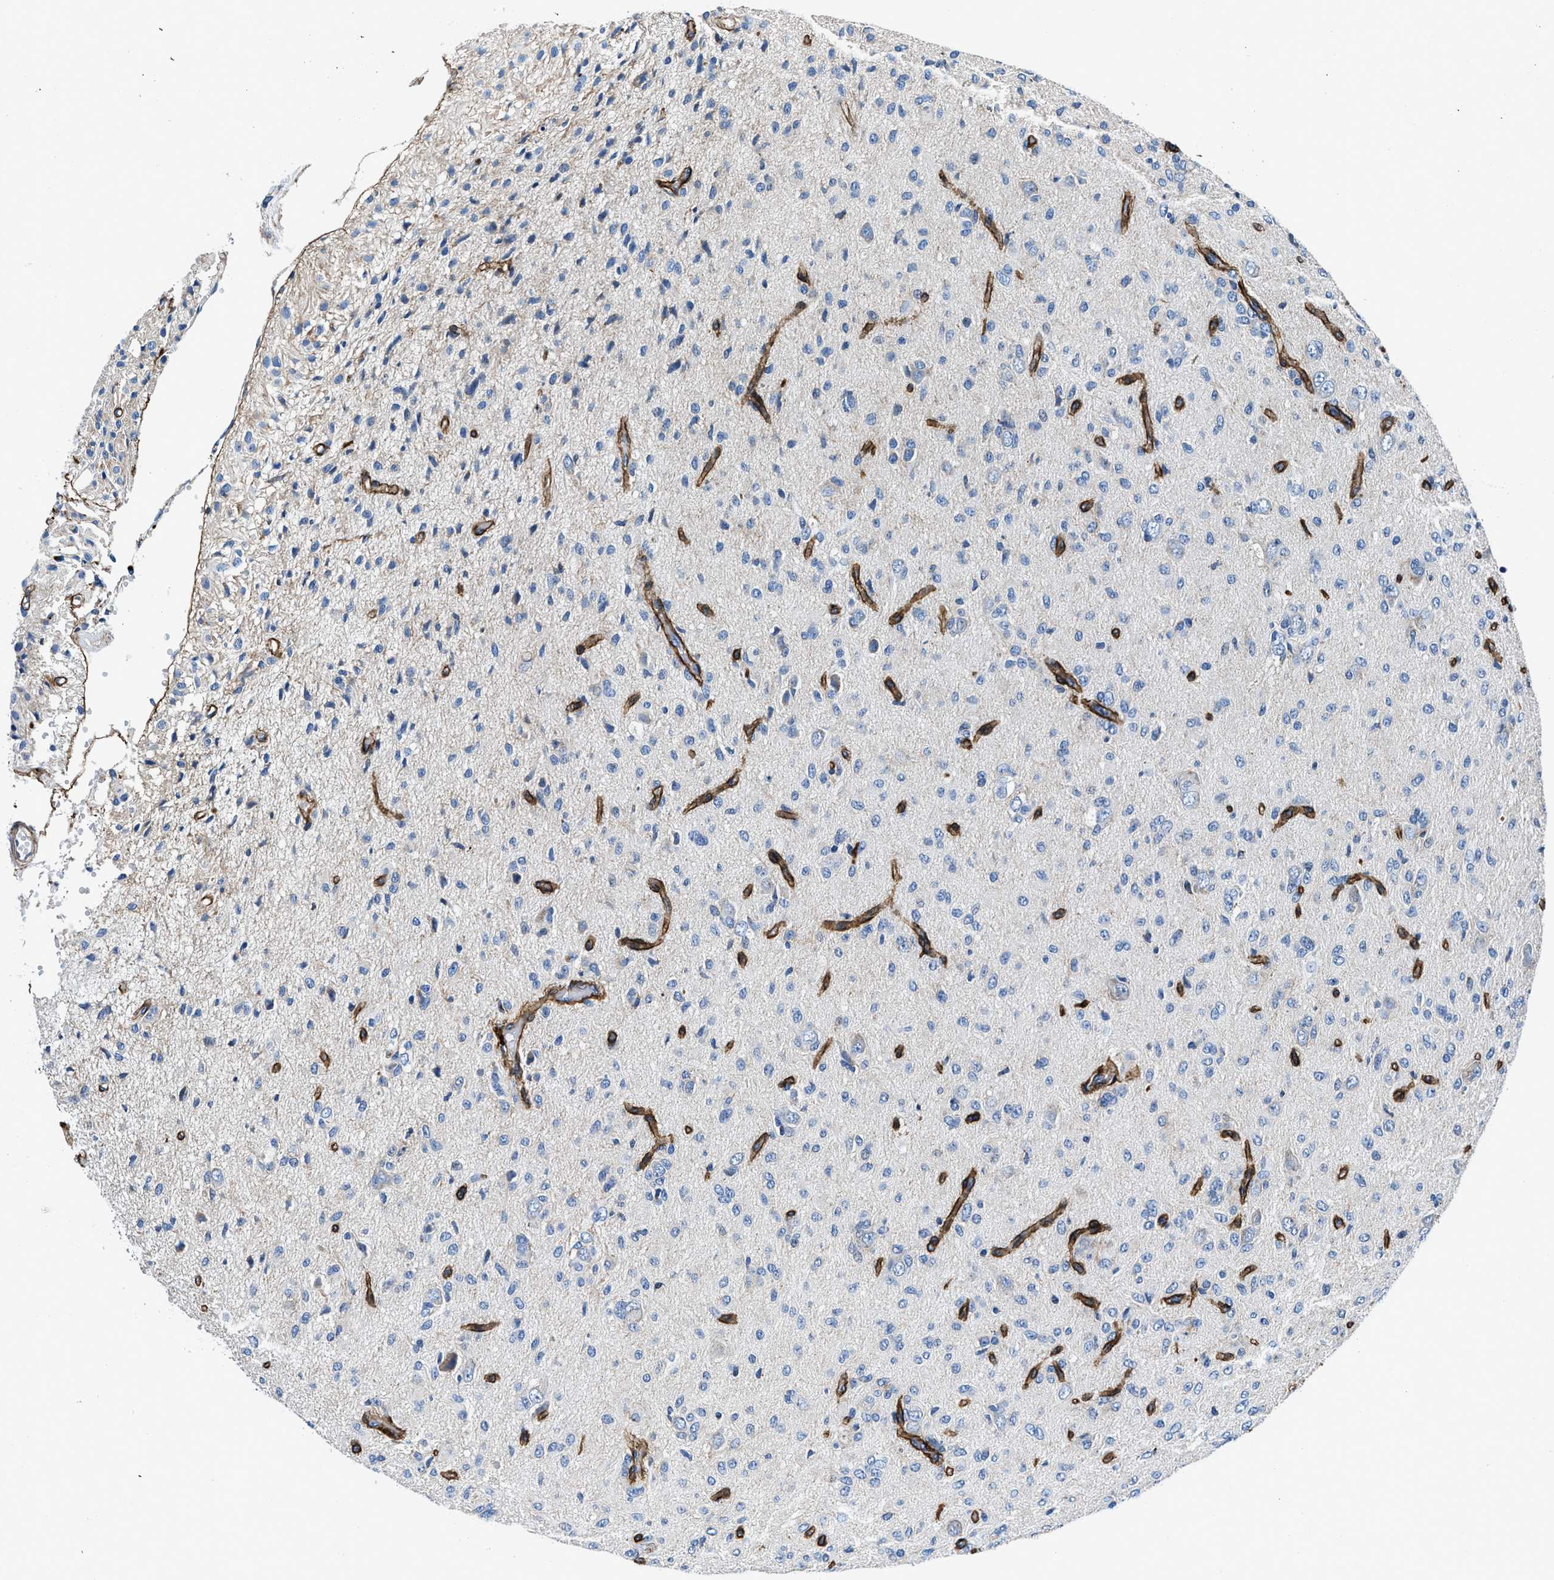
{"staining": {"intensity": "negative", "quantity": "none", "location": "none"}, "tissue": "glioma", "cell_type": "Tumor cells", "image_type": "cancer", "snomed": [{"axis": "morphology", "description": "Glioma, malignant, High grade"}, {"axis": "topography", "description": "Brain"}], "caption": "Immunohistochemical staining of human glioma exhibits no significant positivity in tumor cells.", "gene": "DAG1", "patient": {"sex": "female", "age": 59}}